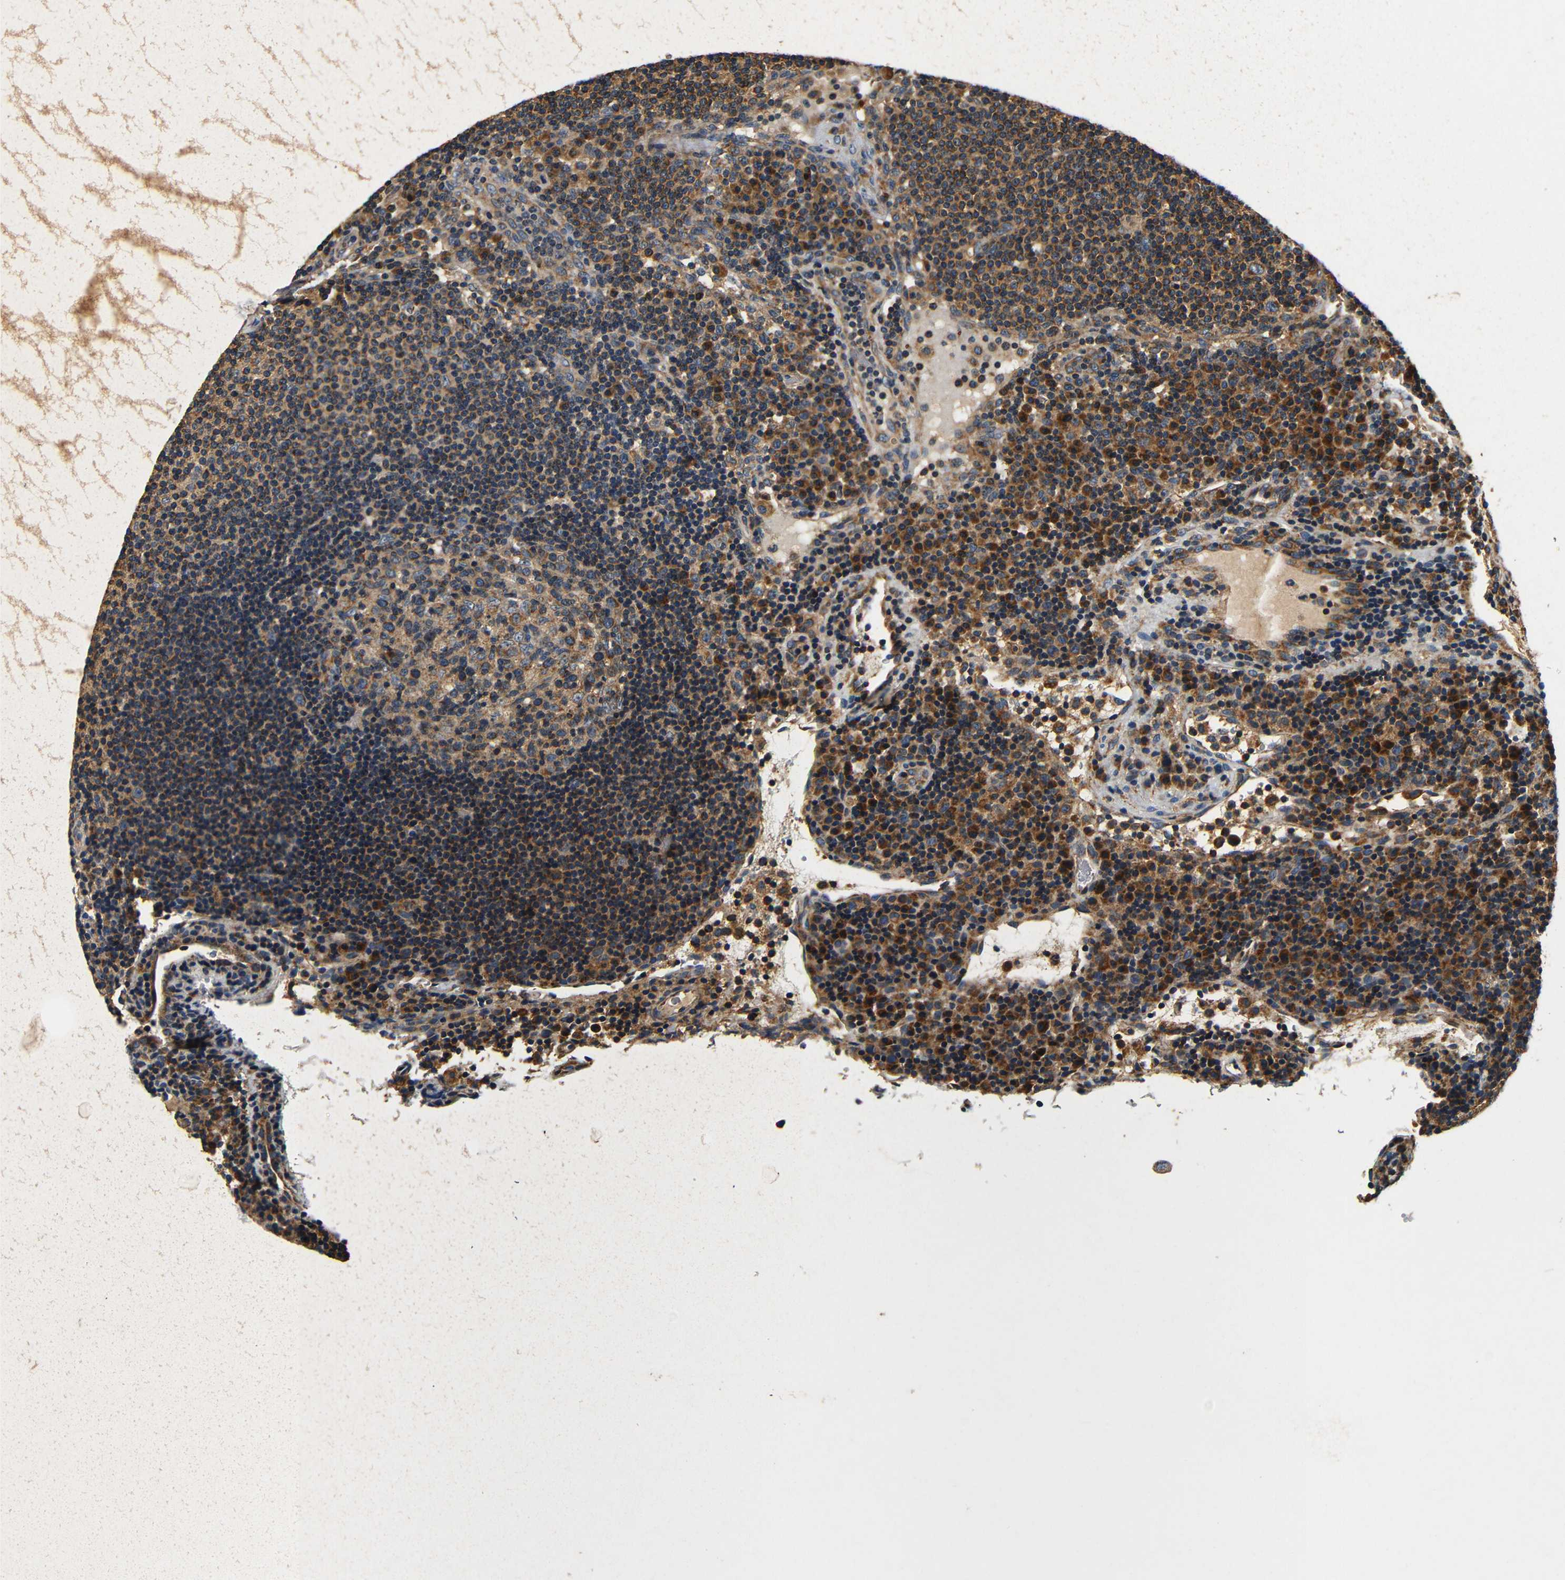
{"staining": {"intensity": "moderate", "quantity": ">75%", "location": "cytoplasmic/membranous"}, "tissue": "lymph node", "cell_type": "Germinal center cells", "image_type": "normal", "snomed": [{"axis": "morphology", "description": "Normal tissue, NOS"}, {"axis": "topography", "description": "Lymph node"}], "caption": "Protein analysis of normal lymph node demonstrates moderate cytoplasmic/membranous expression in about >75% of germinal center cells.", "gene": "MTX1", "patient": {"sex": "female", "age": 53}}